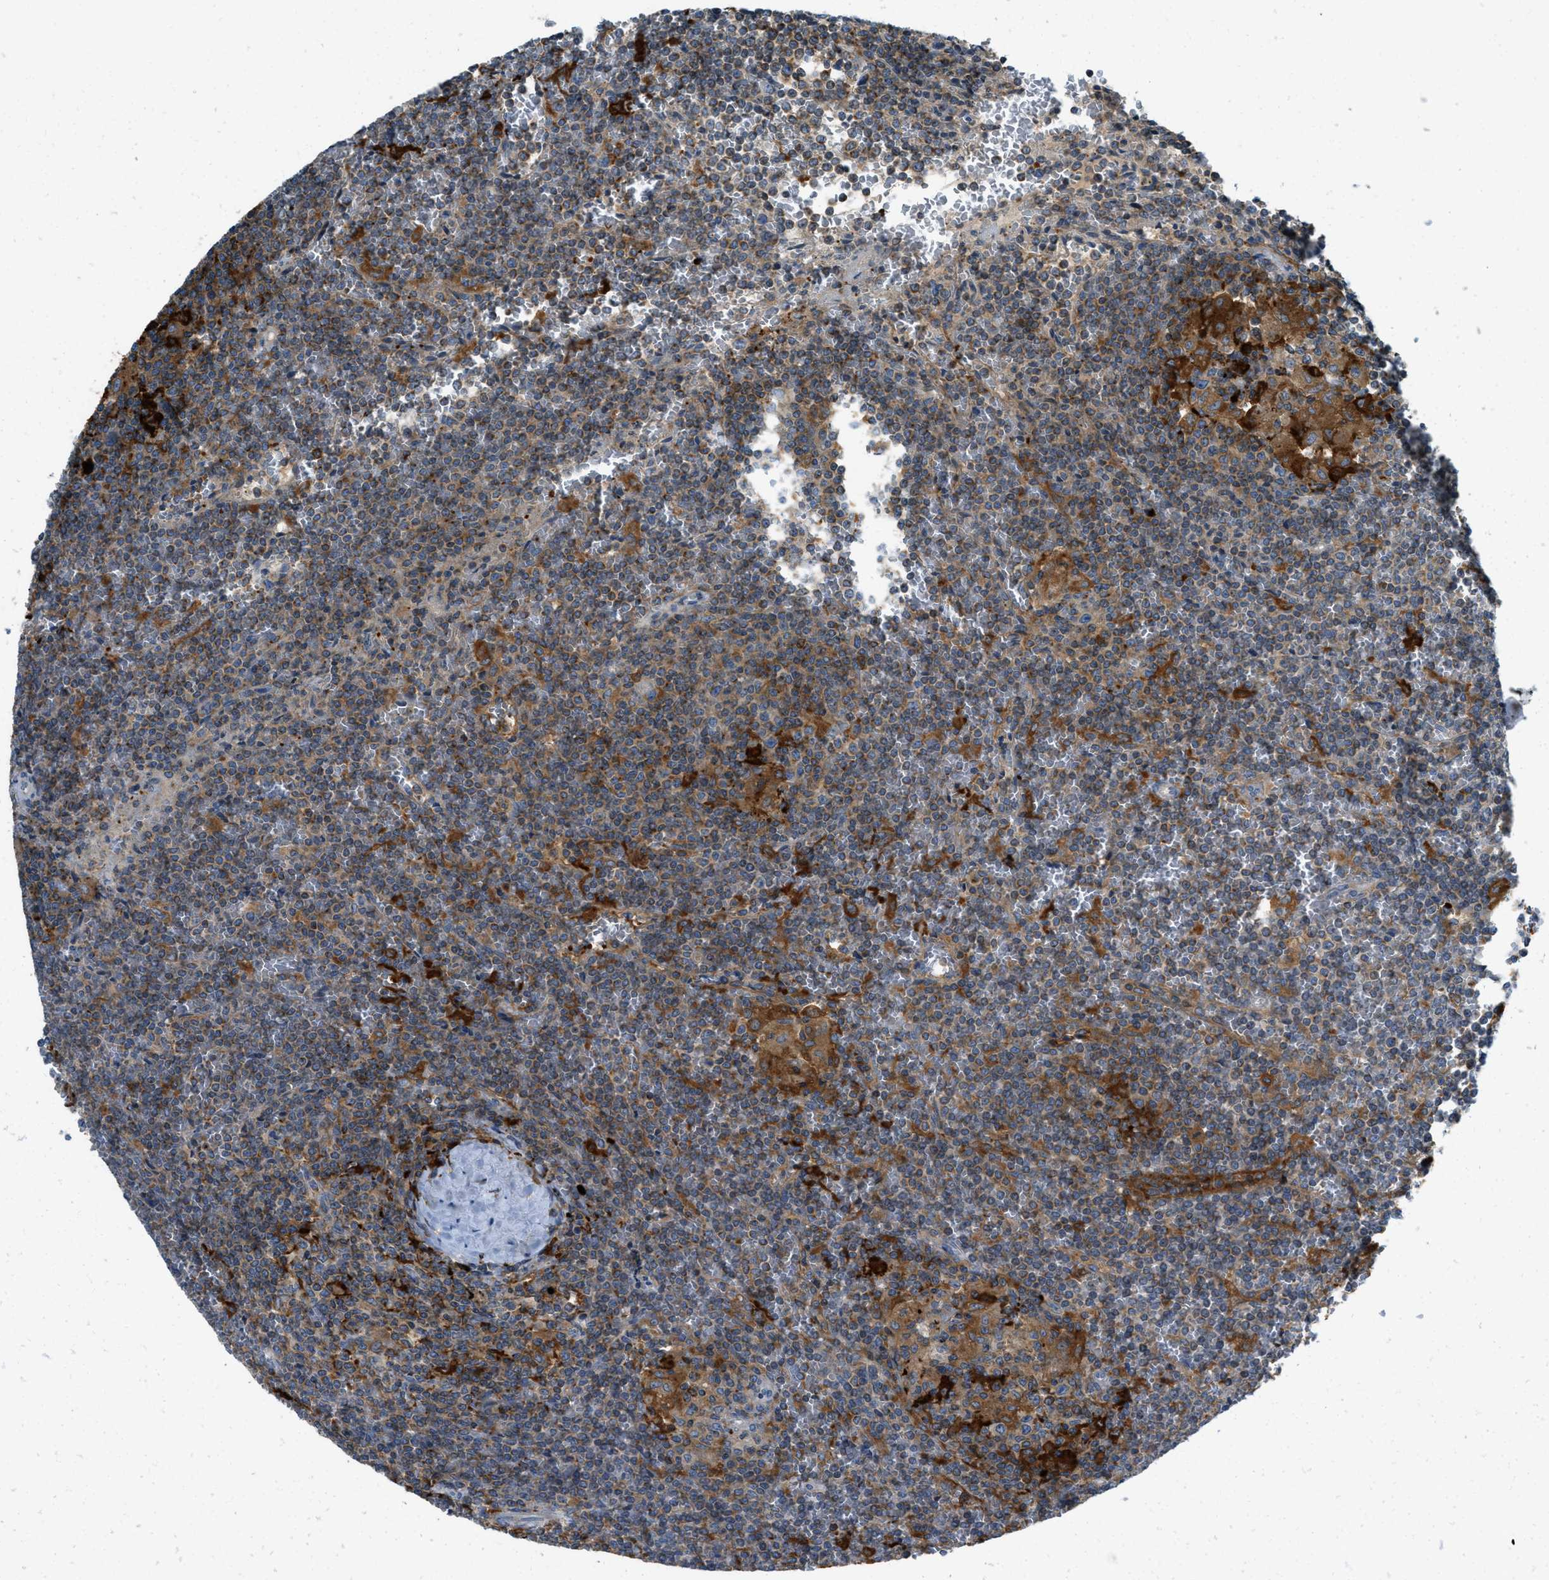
{"staining": {"intensity": "moderate", "quantity": "<25%", "location": "cytoplasmic/membranous"}, "tissue": "lymphoma", "cell_type": "Tumor cells", "image_type": "cancer", "snomed": [{"axis": "morphology", "description": "Malignant lymphoma, non-Hodgkin's type, Low grade"}, {"axis": "topography", "description": "Spleen"}], "caption": "Human low-grade malignant lymphoma, non-Hodgkin's type stained with a brown dye demonstrates moderate cytoplasmic/membranous positive positivity in about <25% of tumor cells.", "gene": "RFFL", "patient": {"sex": "female", "age": 19}}